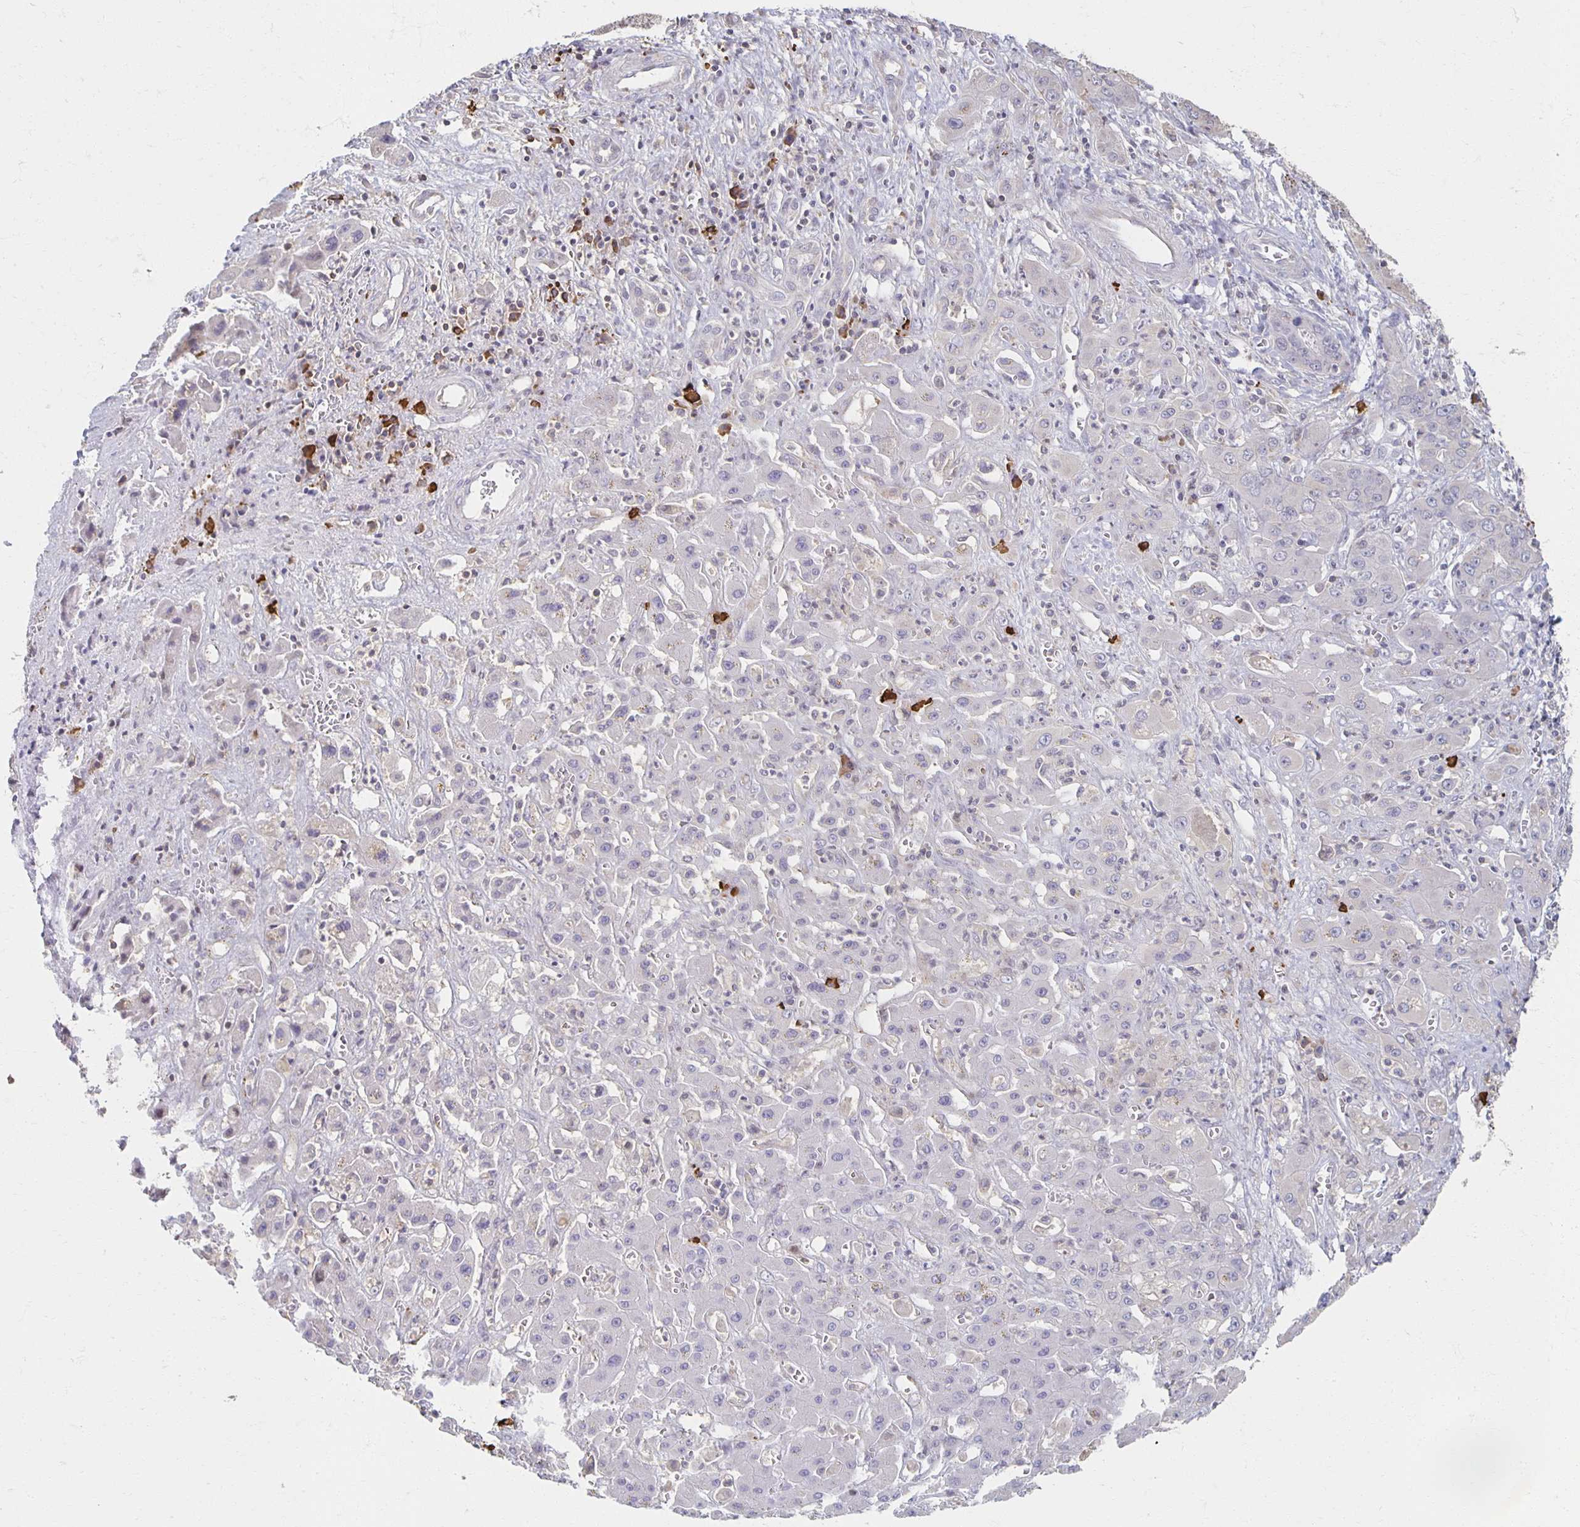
{"staining": {"intensity": "negative", "quantity": "none", "location": "none"}, "tissue": "liver cancer", "cell_type": "Tumor cells", "image_type": "cancer", "snomed": [{"axis": "morphology", "description": "Cholangiocarcinoma"}, {"axis": "topography", "description": "Liver"}], "caption": "A high-resolution image shows IHC staining of liver cholangiocarcinoma, which demonstrates no significant expression in tumor cells.", "gene": "ZNF692", "patient": {"sex": "male", "age": 67}}